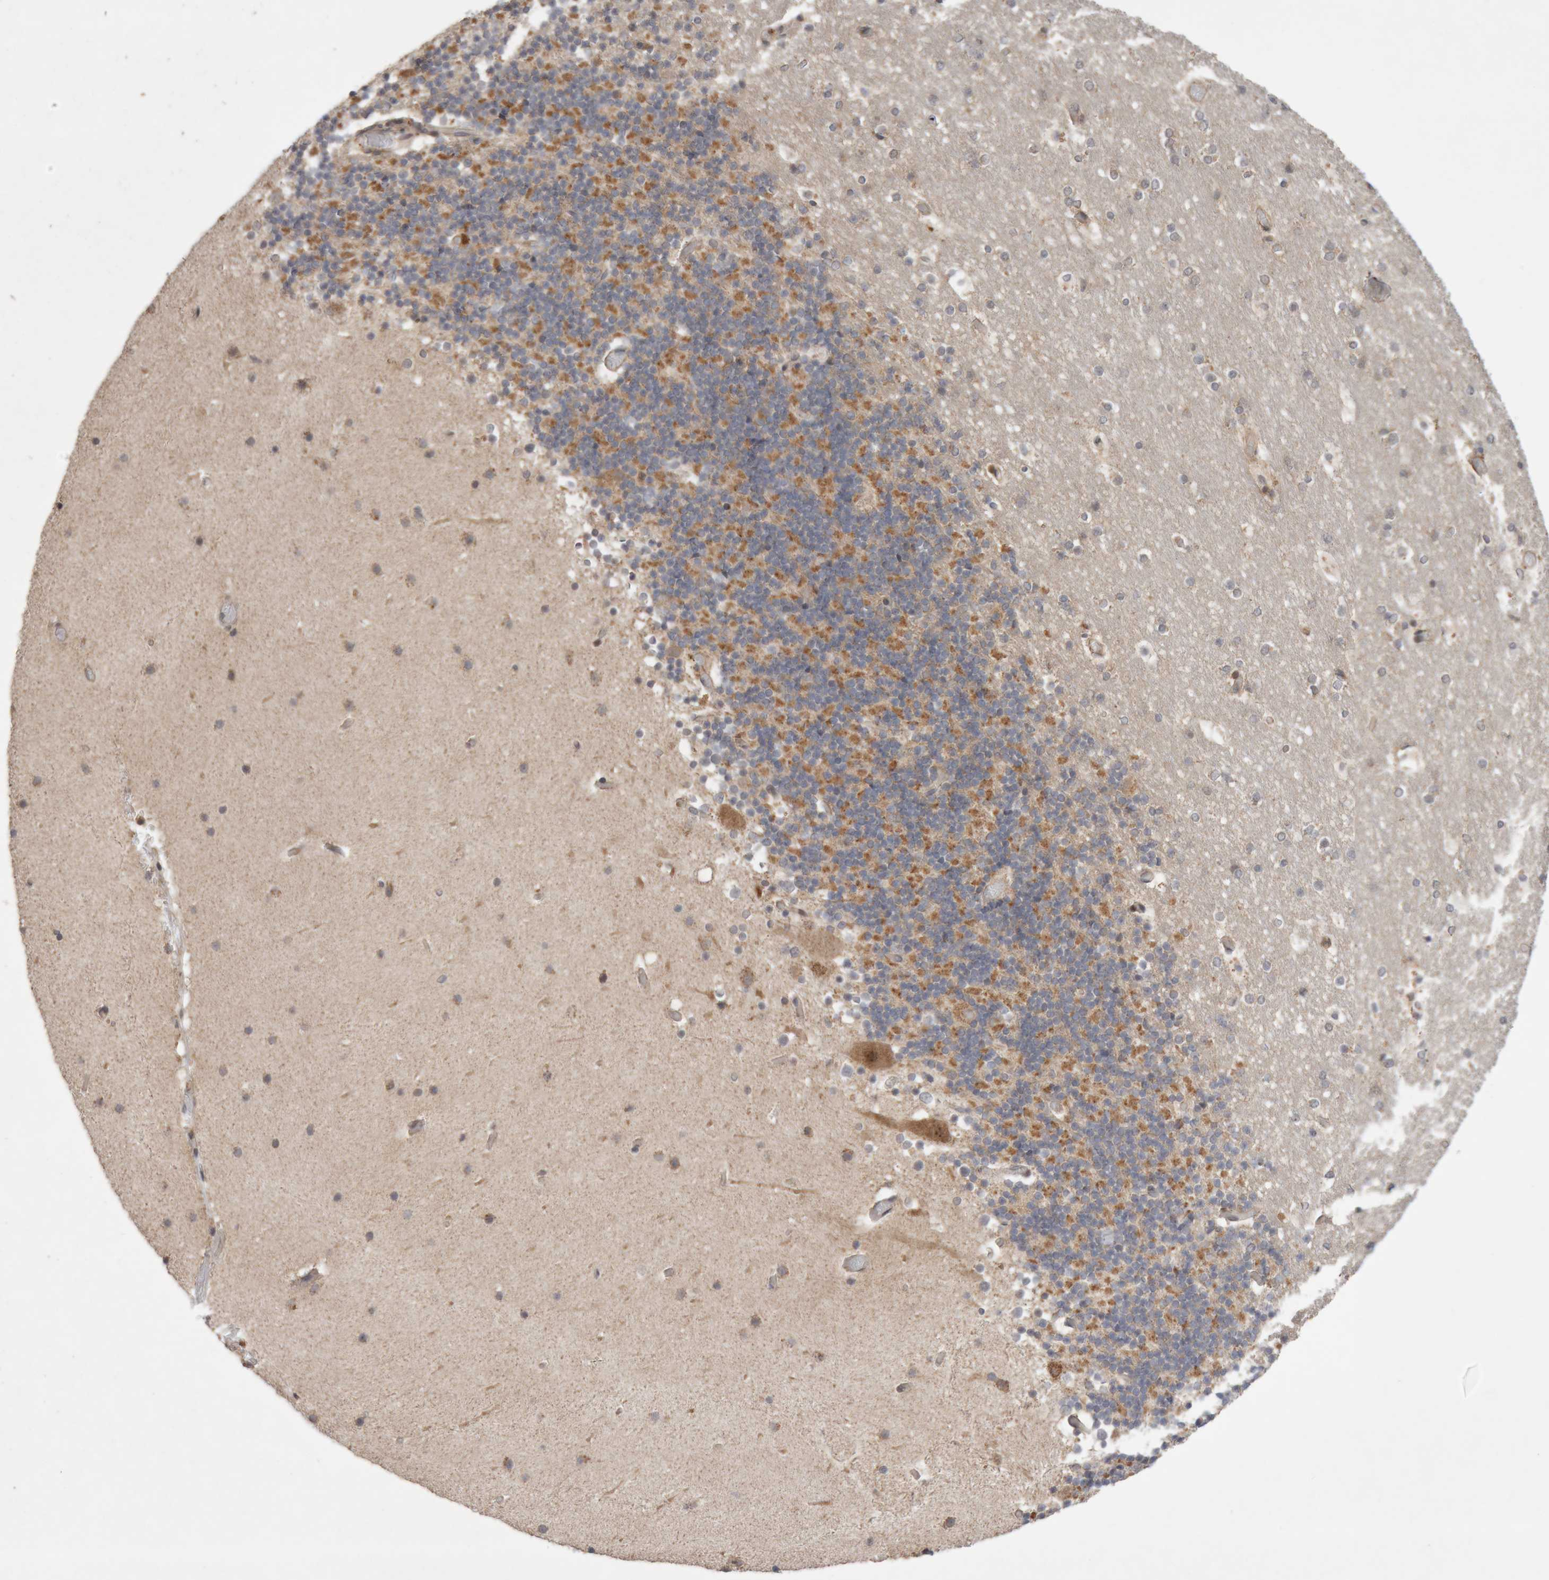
{"staining": {"intensity": "moderate", "quantity": "<25%", "location": "cytoplasmic/membranous"}, "tissue": "cerebellum", "cell_type": "Cells in granular layer", "image_type": "normal", "snomed": [{"axis": "morphology", "description": "Normal tissue, NOS"}, {"axis": "topography", "description": "Cerebellum"}], "caption": "Immunohistochemistry (IHC) histopathology image of unremarkable cerebellum: cerebellum stained using IHC exhibits low levels of moderate protein expression localized specifically in the cytoplasmic/membranous of cells in granular layer, appearing as a cytoplasmic/membranous brown color.", "gene": "KIF21B", "patient": {"sex": "male", "age": 57}}